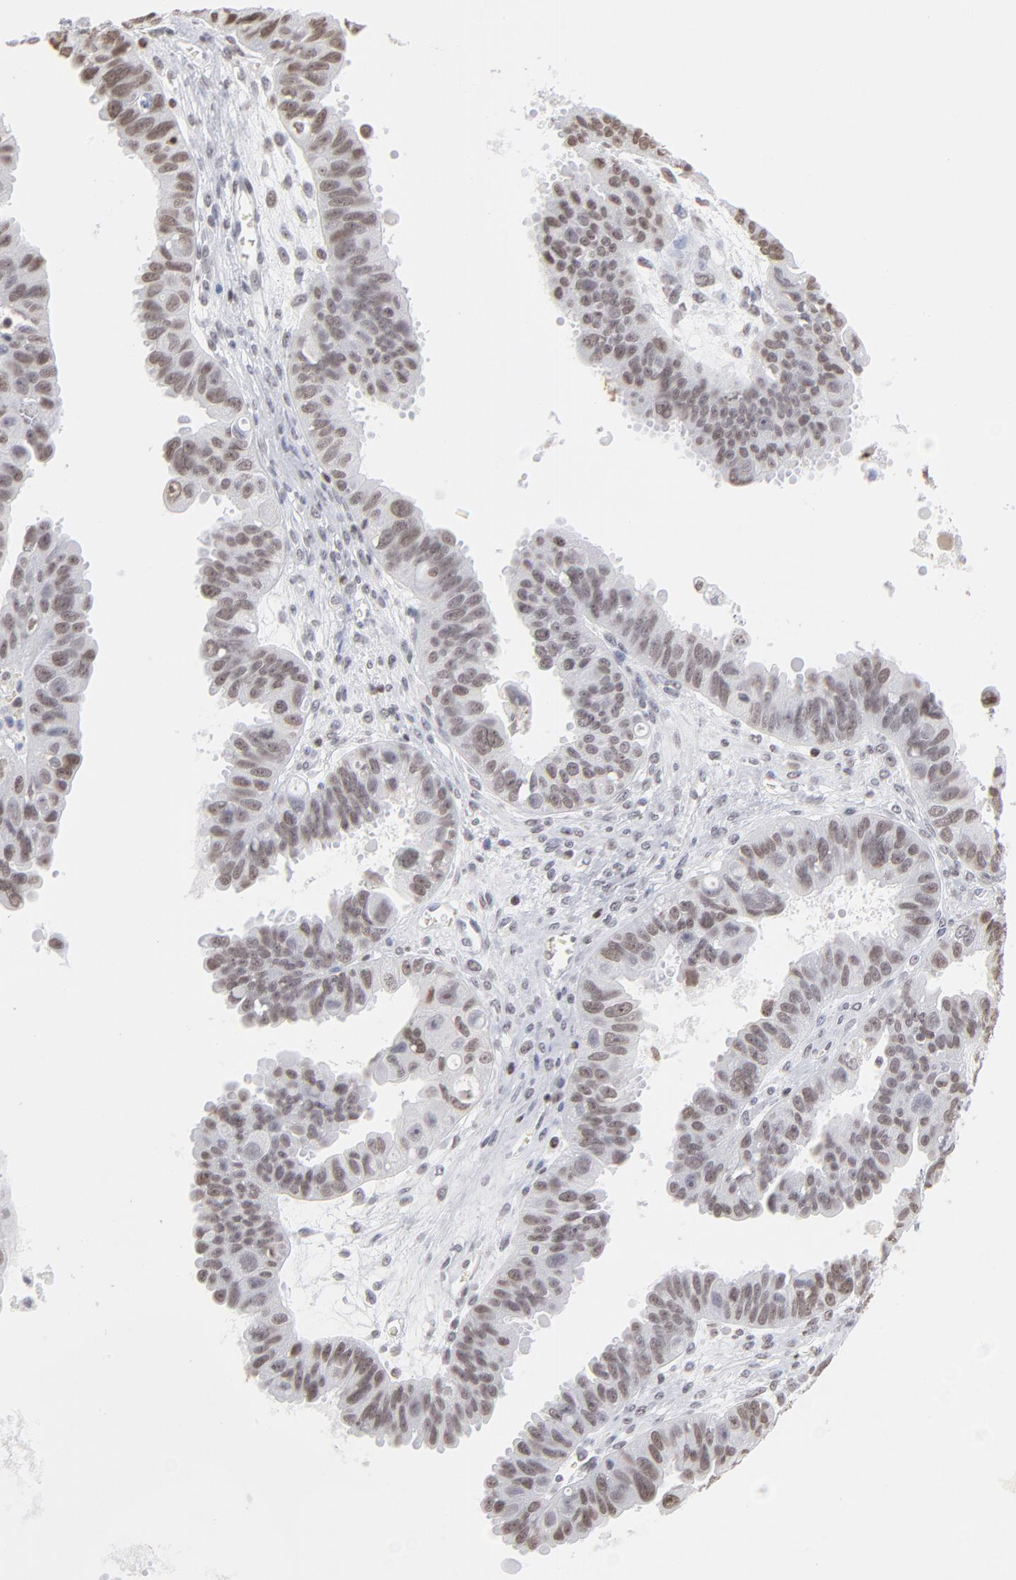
{"staining": {"intensity": "moderate", "quantity": ">75%", "location": "nuclear"}, "tissue": "ovarian cancer", "cell_type": "Tumor cells", "image_type": "cancer", "snomed": [{"axis": "morphology", "description": "Carcinoma, endometroid"}, {"axis": "topography", "description": "Ovary"}], "caption": "Tumor cells reveal moderate nuclear expression in approximately >75% of cells in endometroid carcinoma (ovarian).", "gene": "PARP1", "patient": {"sex": "female", "age": 85}}